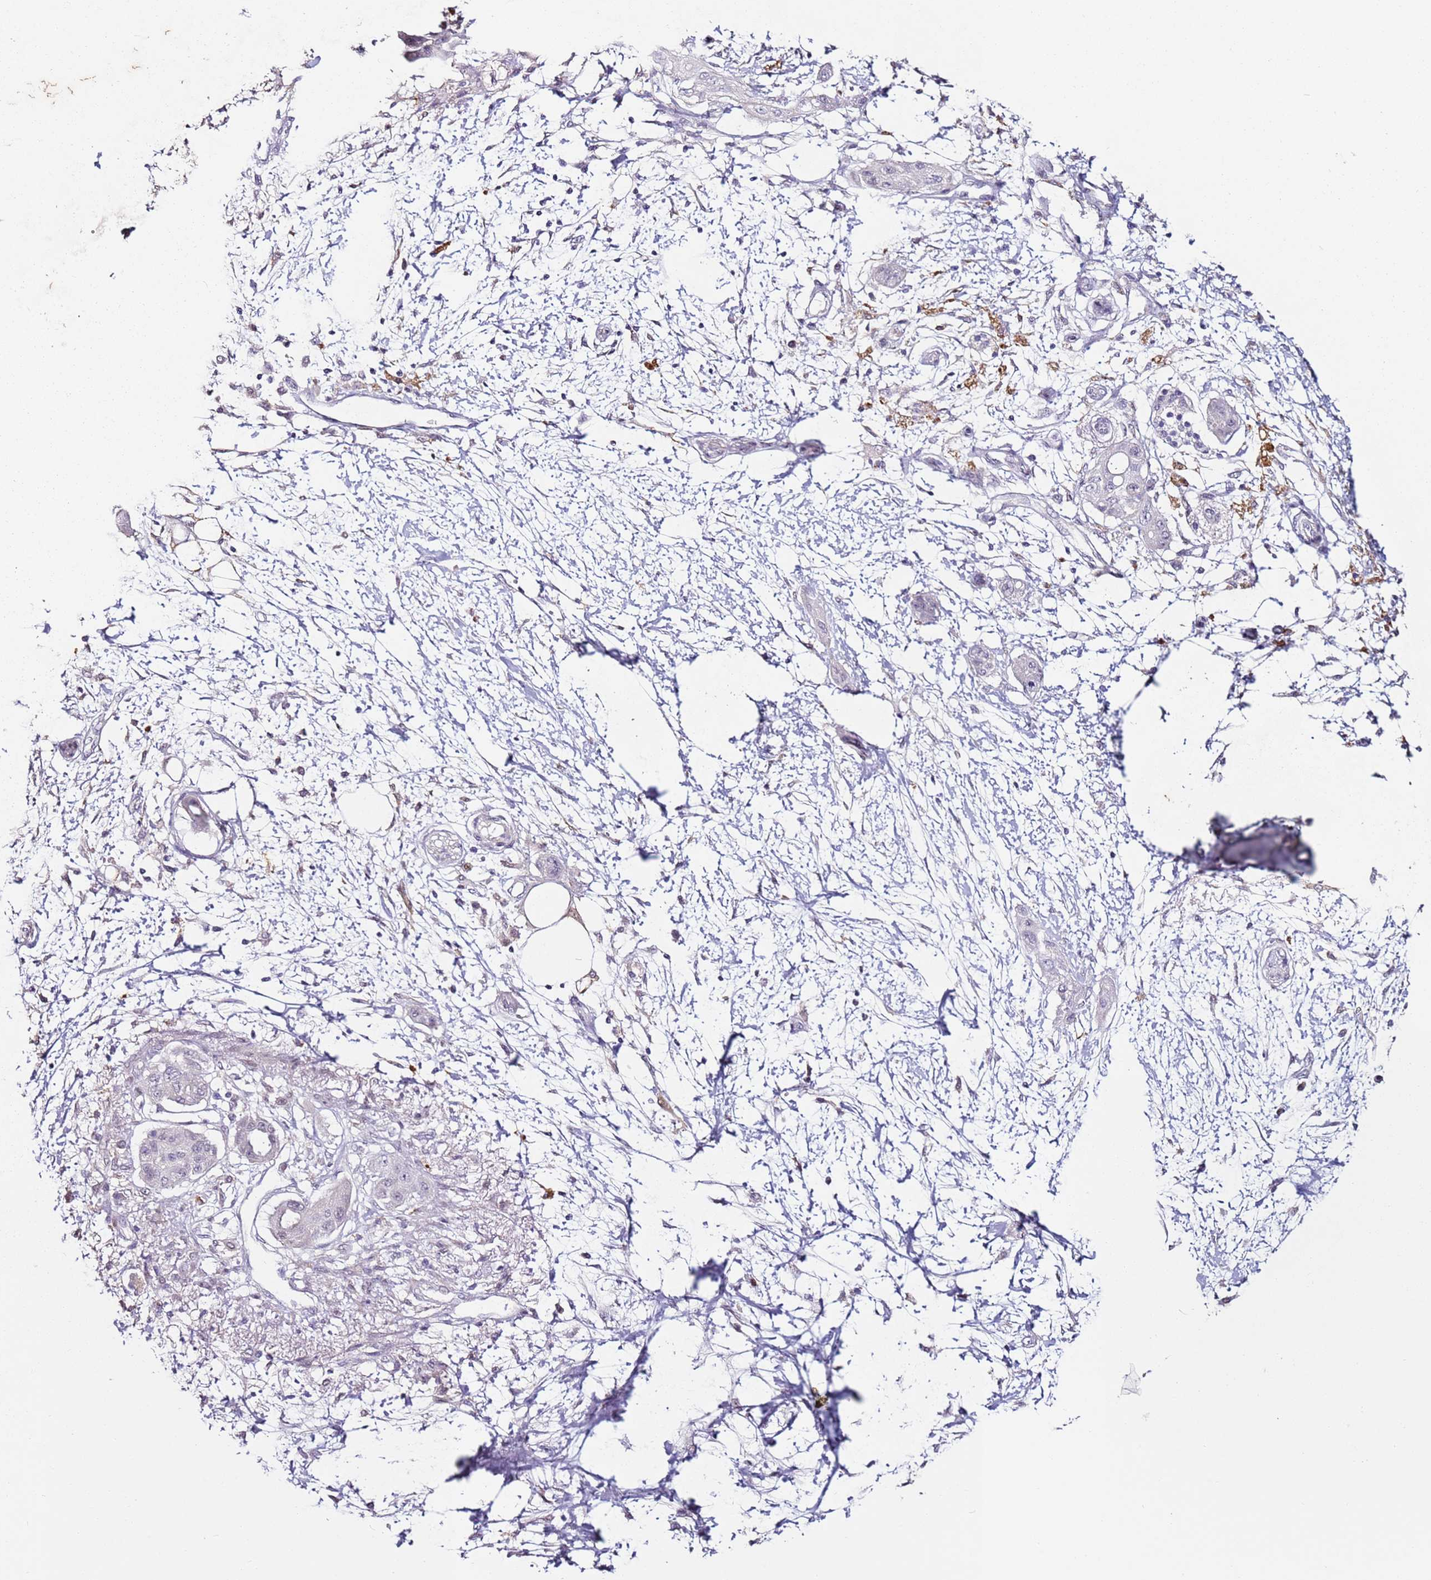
{"staining": {"intensity": "negative", "quantity": "none", "location": "none"}, "tissue": "pancreatic cancer", "cell_type": "Tumor cells", "image_type": "cancer", "snomed": [{"axis": "morphology", "description": "Adenocarcinoma, NOS"}, {"axis": "topography", "description": "Pancreas"}], "caption": "Immunohistochemistry (IHC) histopathology image of neoplastic tissue: human pancreatic cancer stained with DAB (3,3'-diaminobenzidine) shows no significant protein staining in tumor cells.", "gene": "MDH1", "patient": {"sex": "male", "age": 68}}